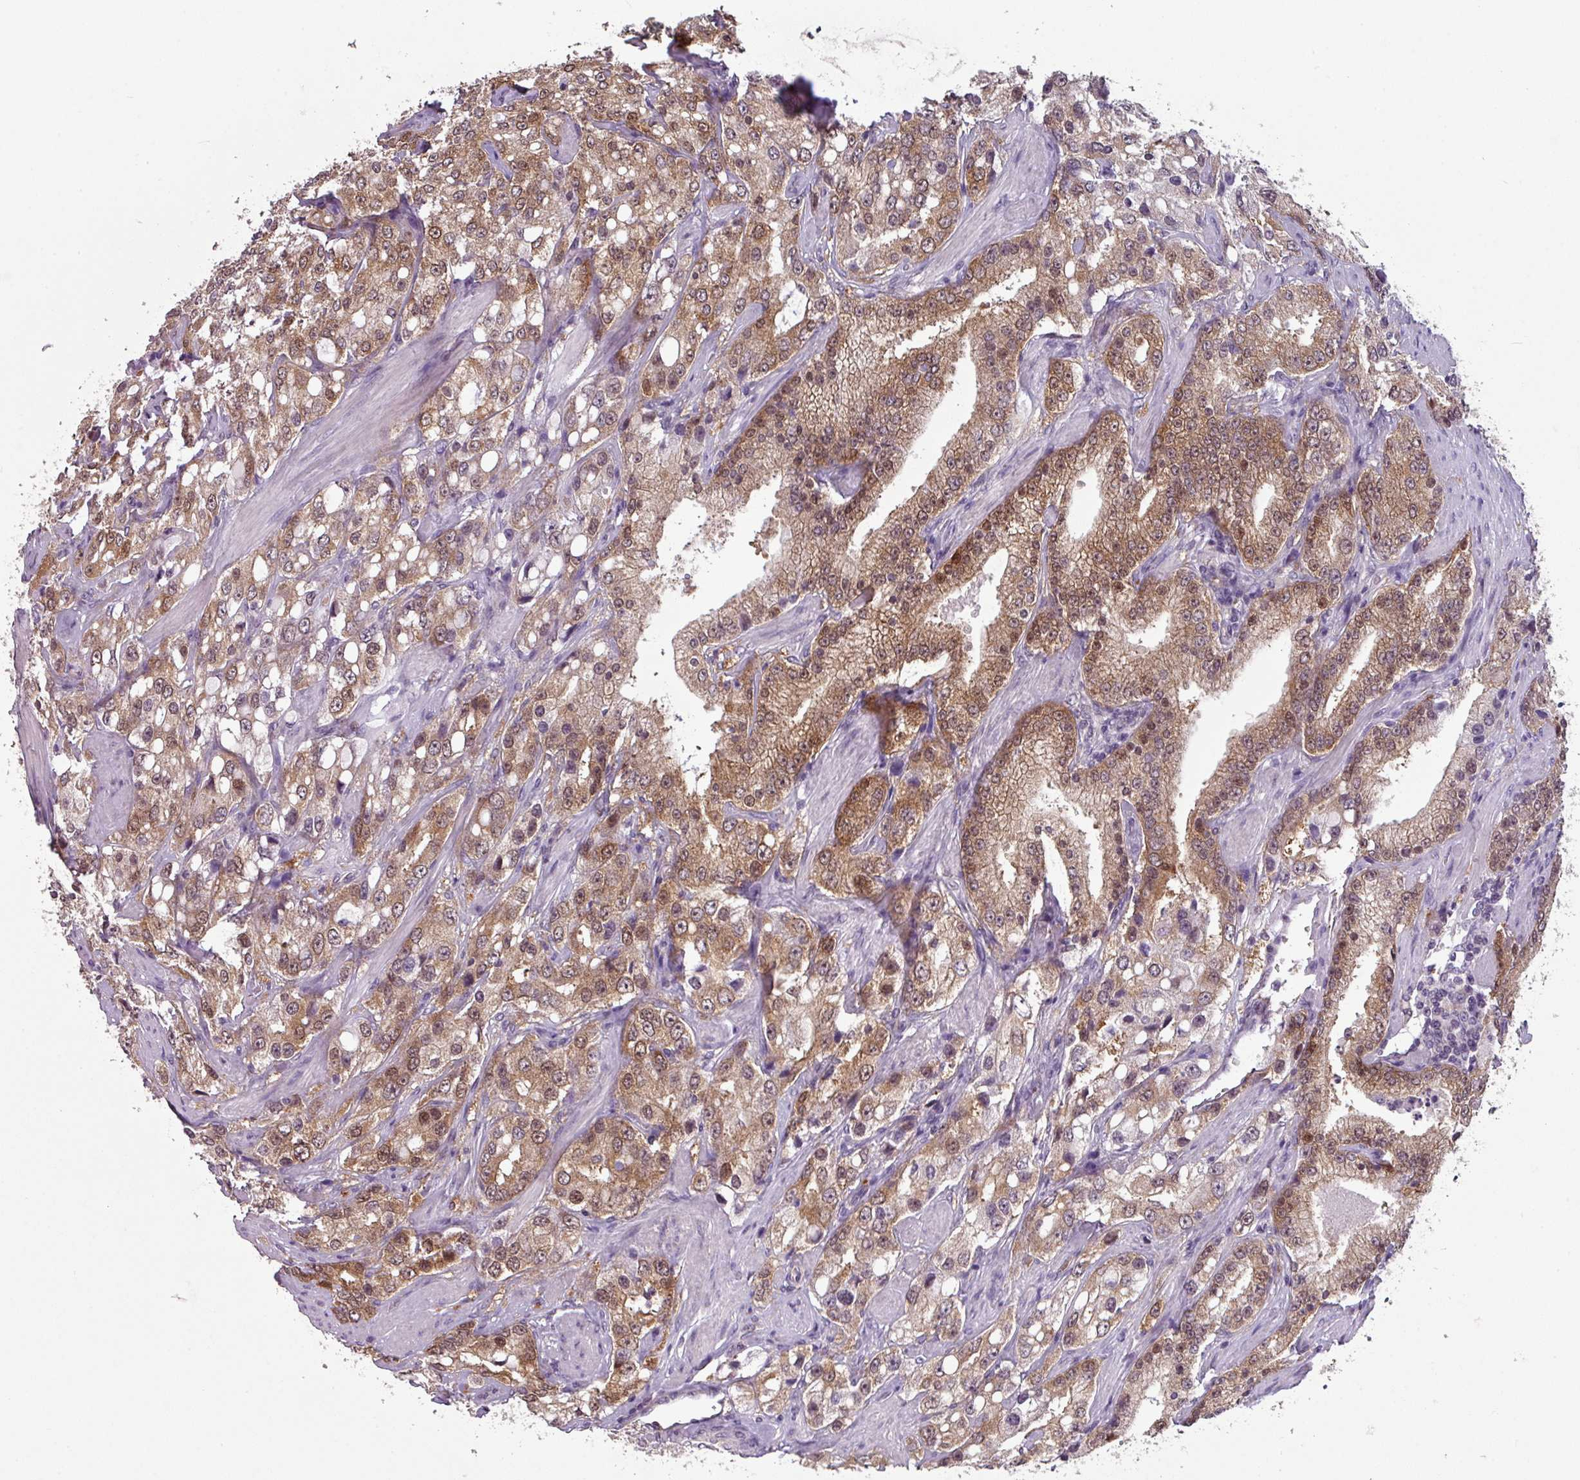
{"staining": {"intensity": "moderate", "quantity": ">75%", "location": "cytoplasmic/membranous,nuclear"}, "tissue": "prostate cancer", "cell_type": "Tumor cells", "image_type": "cancer", "snomed": [{"axis": "morphology", "description": "Adenocarcinoma, High grade"}, {"axis": "topography", "description": "Prostate"}], "caption": "The immunohistochemical stain shows moderate cytoplasmic/membranous and nuclear expression in tumor cells of prostate adenocarcinoma (high-grade) tissue. Using DAB (brown) and hematoxylin (blue) stains, captured at high magnification using brightfield microscopy.", "gene": "TTLL12", "patient": {"sex": "male", "age": 66}}